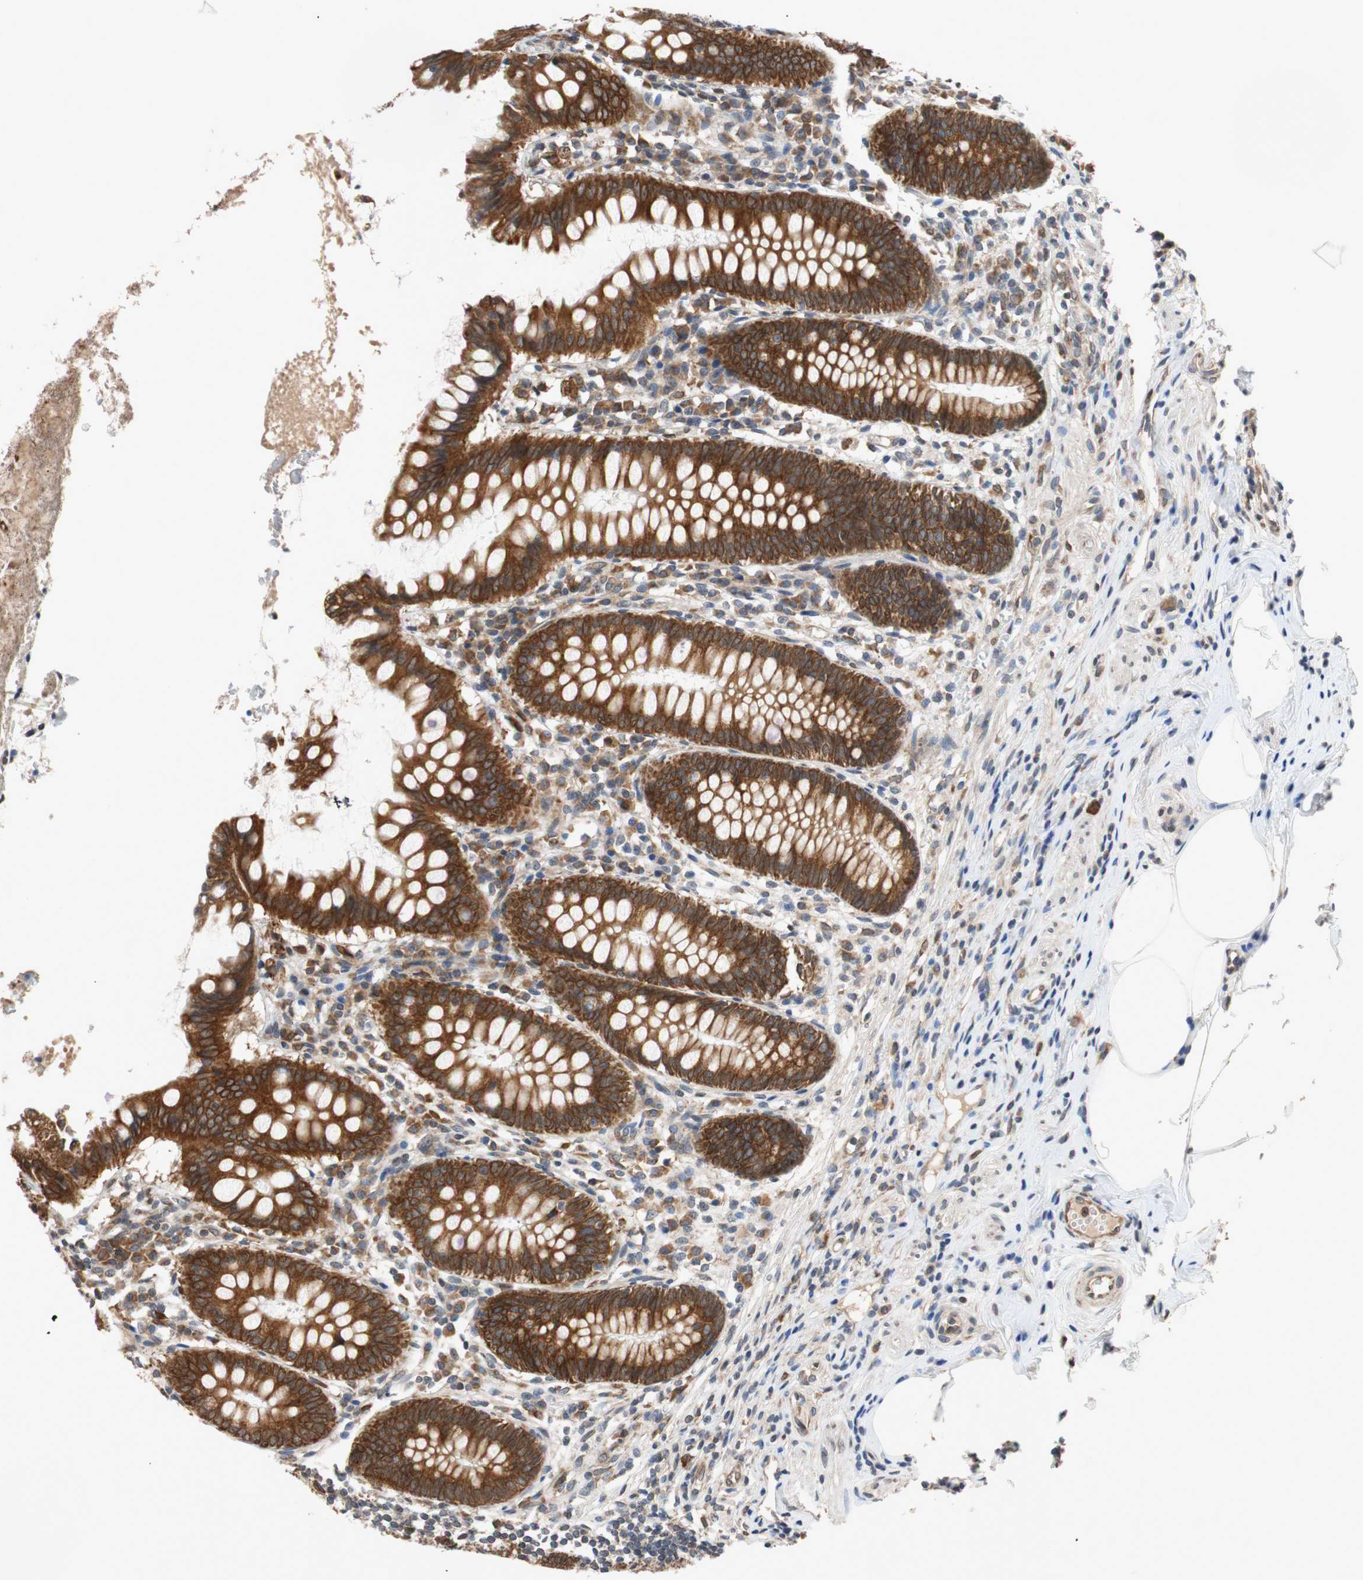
{"staining": {"intensity": "strong", "quantity": ">75%", "location": "cytoplasmic/membranous"}, "tissue": "appendix", "cell_type": "Glandular cells", "image_type": "normal", "snomed": [{"axis": "morphology", "description": "Normal tissue, NOS"}, {"axis": "topography", "description": "Appendix"}], "caption": "Immunohistochemical staining of benign appendix displays >75% levels of strong cytoplasmic/membranous protein expression in approximately >75% of glandular cells. (Stains: DAB in brown, nuclei in blue, Microscopy: brightfield microscopy at high magnification).", "gene": "AUP1", "patient": {"sex": "female", "age": 50}}